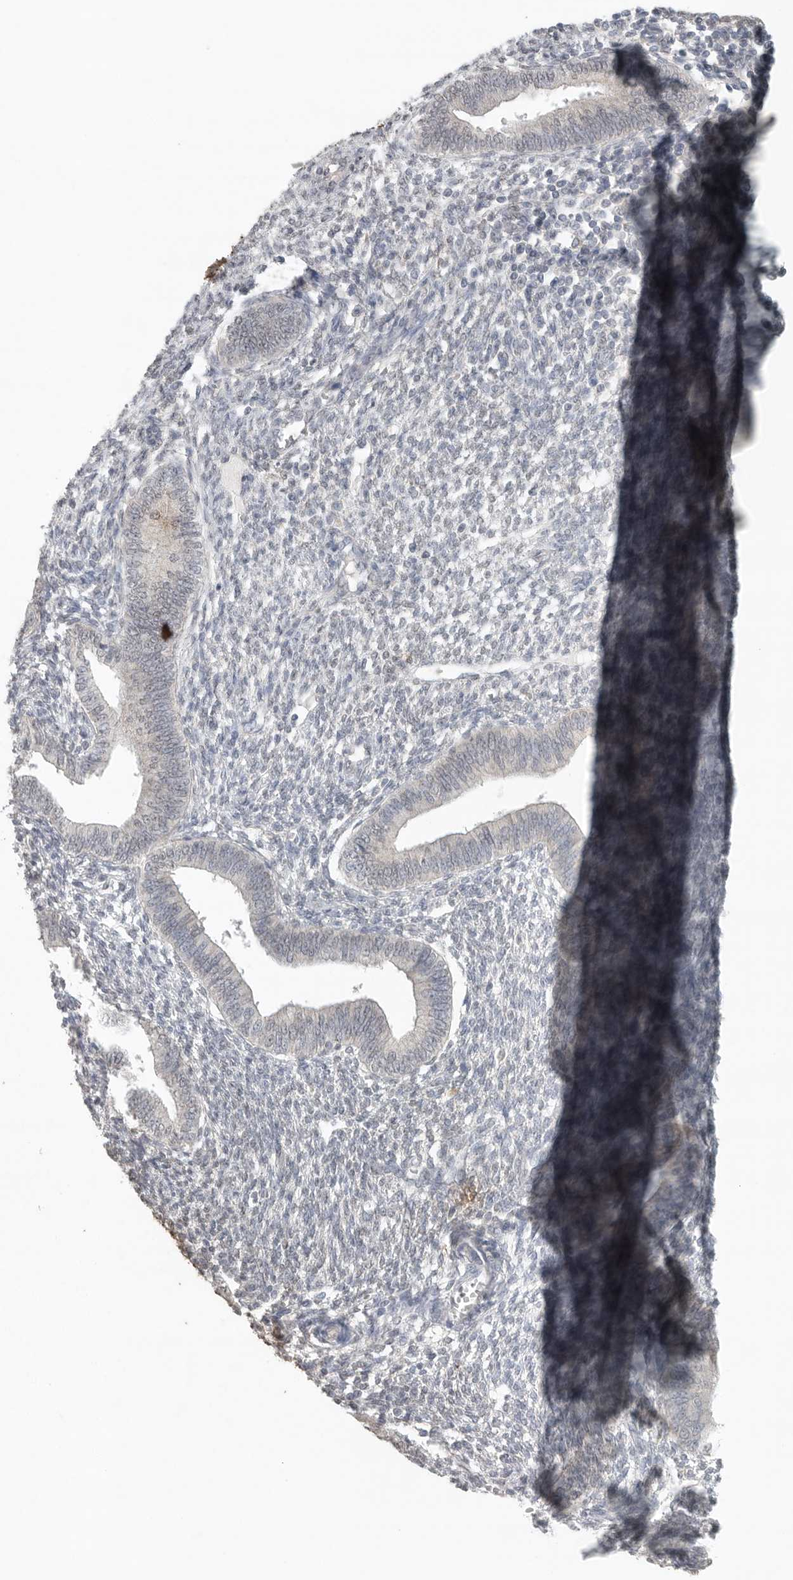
{"staining": {"intensity": "negative", "quantity": "none", "location": "none"}, "tissue": "endometrium", "cell_type": "Cells in endometrial stroma", "image_type": "normal", "snomed": [{"axis": "morphology", "description": "Normal tissue, NOS"}, {"axis": "topography", "description": "Endometrium"}], "caption": "Cells in endometrial stroma show no significant positivity in normal endometrium.", "gene": "KLK5", "patient": {"sex": "female", "age": 46}}